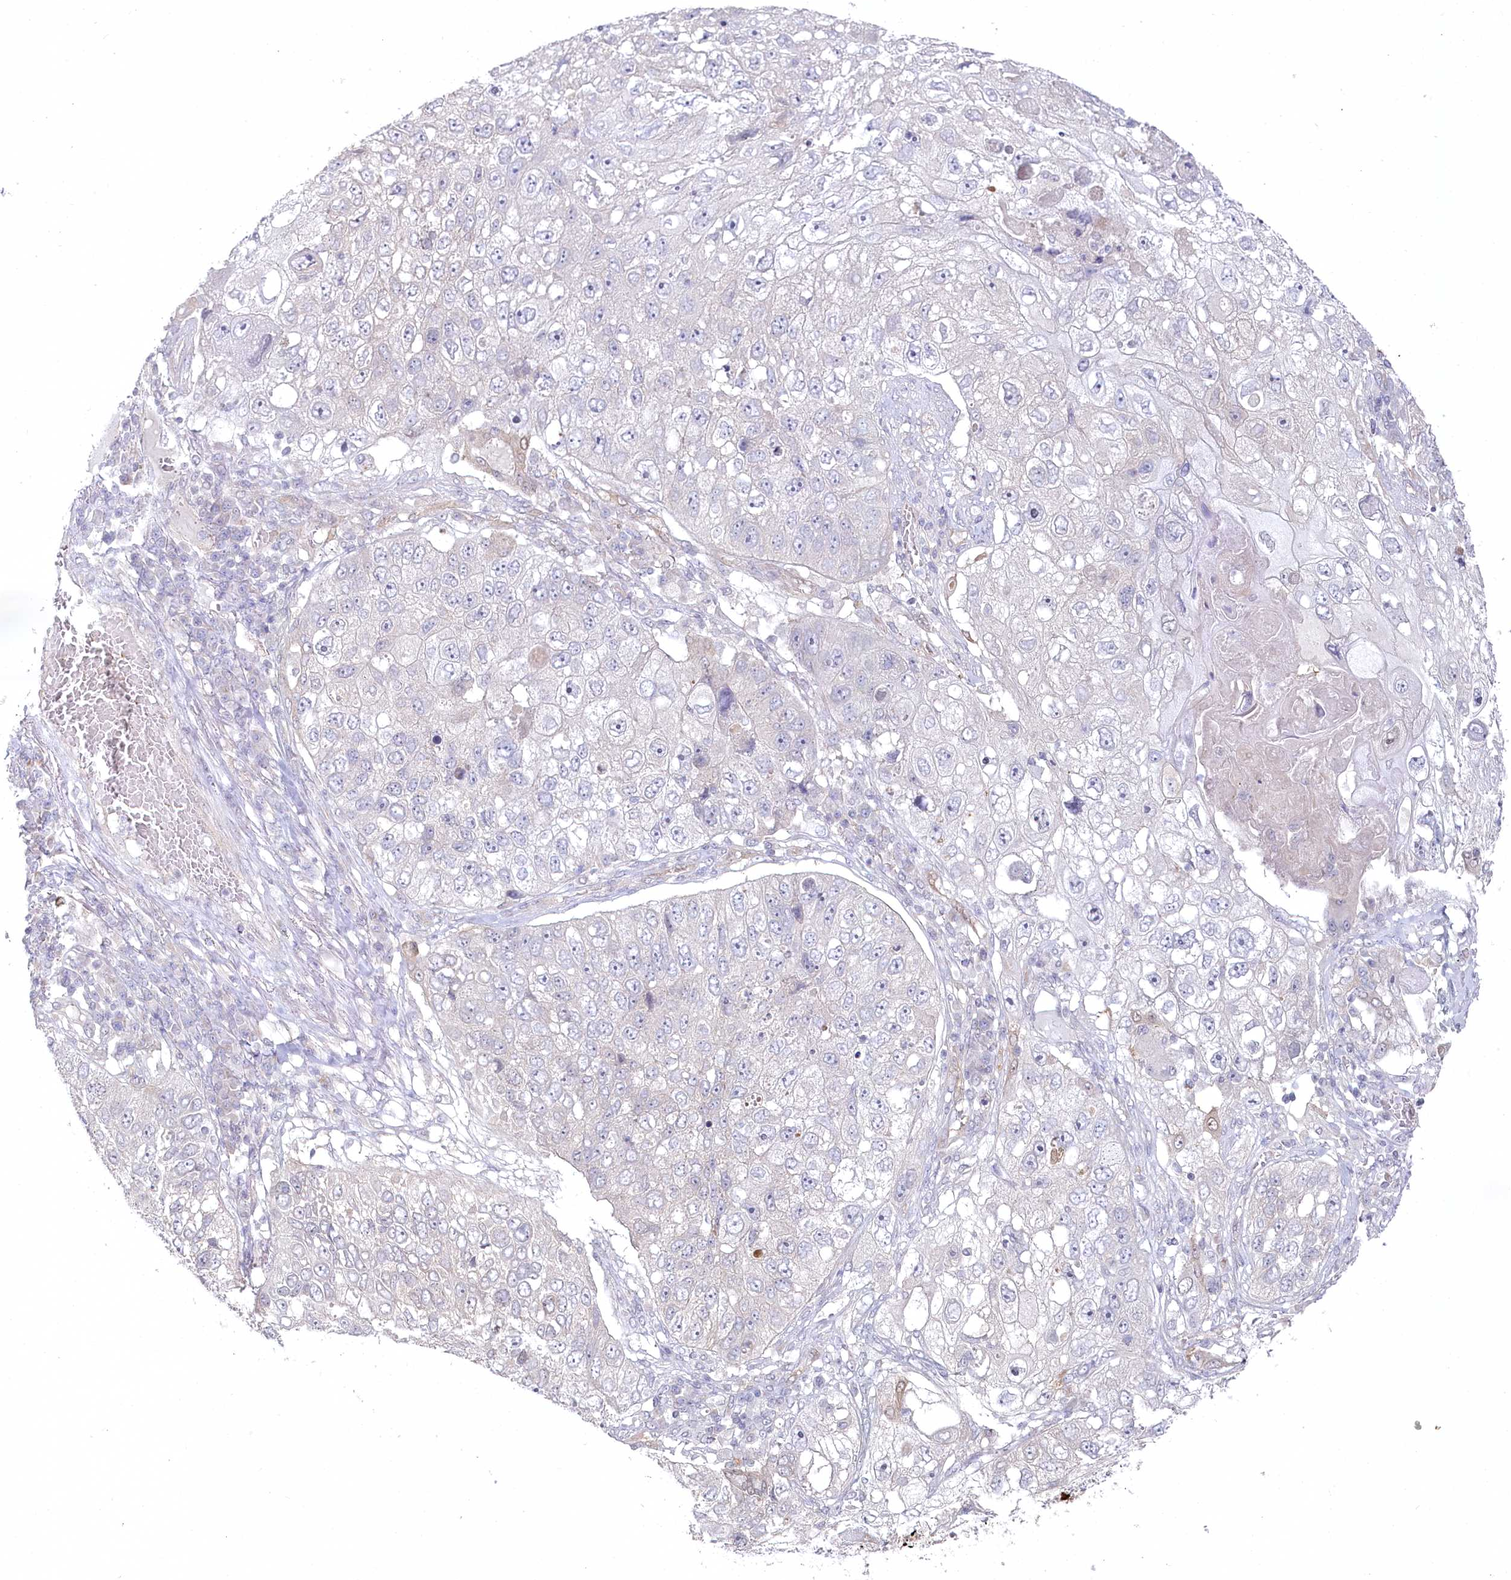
{"staining": {"intensity": "negative", "quantity": "none", "location": "none"}, "tissue": "lung cancer", "cell_type": "Tumor cells", "image_type": "cancer", "snomed": [{"axis": "morphology", "description": "Squamous cell carcinoma, NOS"}, {"axis": "topography", "description": "Lung"}], "caption": "DAB immunohistochemical staining of human squamous cell carcinoma (lung) shows no significant positivity in tumor cells. Nuclei are stained in blue.", "gene": "AAMDC", "patient": {"sex": "male", "age": 61}}